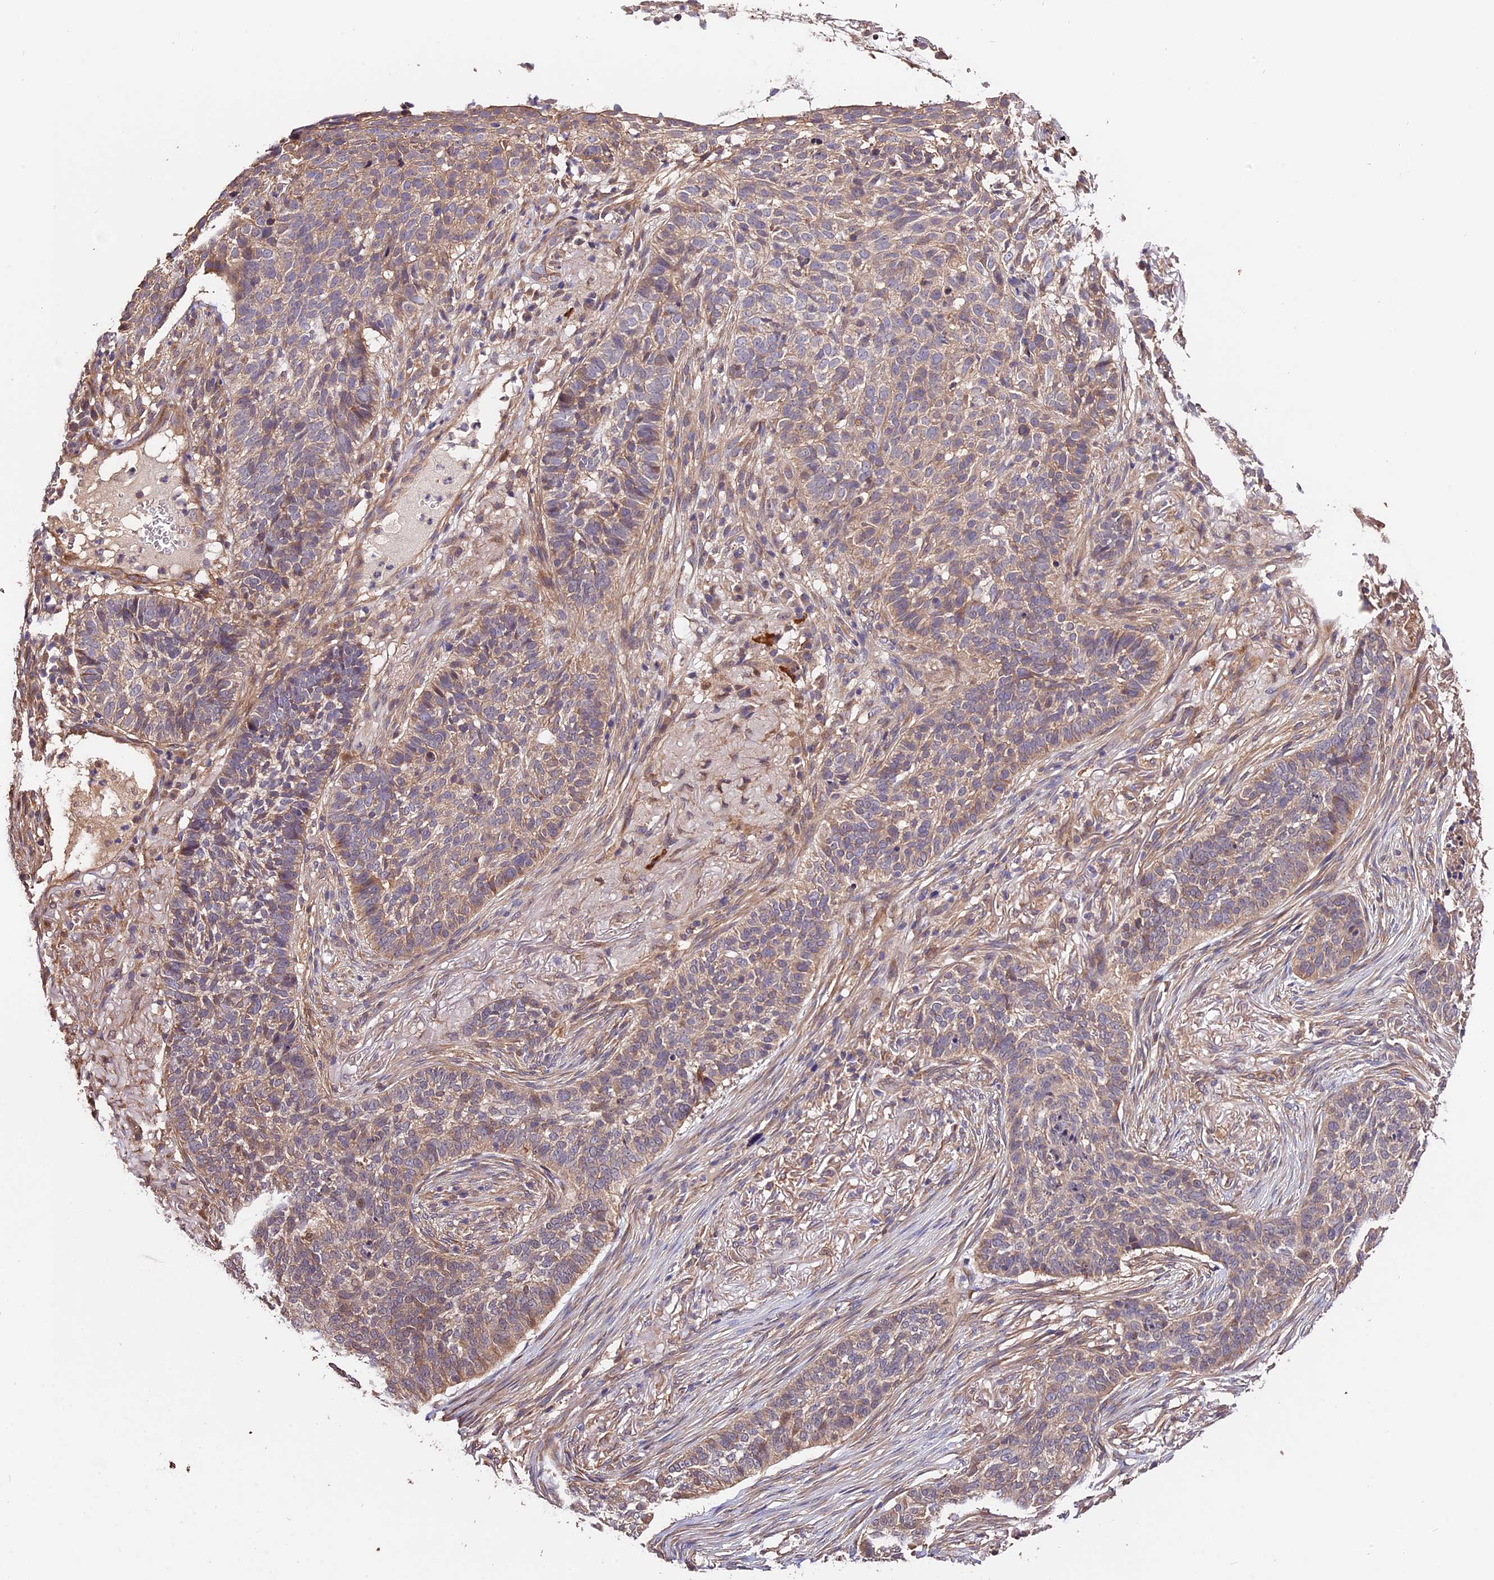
{"staining": {"intensity": "weak", "quantity": "25%-75%", "location": "cytoplasmic/membranous"}, "tissue": "skin cancer", "cell_type": "Tumor cells", "image_type": "cancer", "snomed": [{"axis": "morphology", "description": "Basal cell carcinoma"}, {"axis": "topography", "description": "Skin"}], "caption": "A low amount of weak cytoplasmic/membranous positivity is seen in about 25%-75% of tumor cells in basal cell carcinoma (skin) tissue.", "gene": "CES3", "patient": {"sex": "male", "age": 85}}